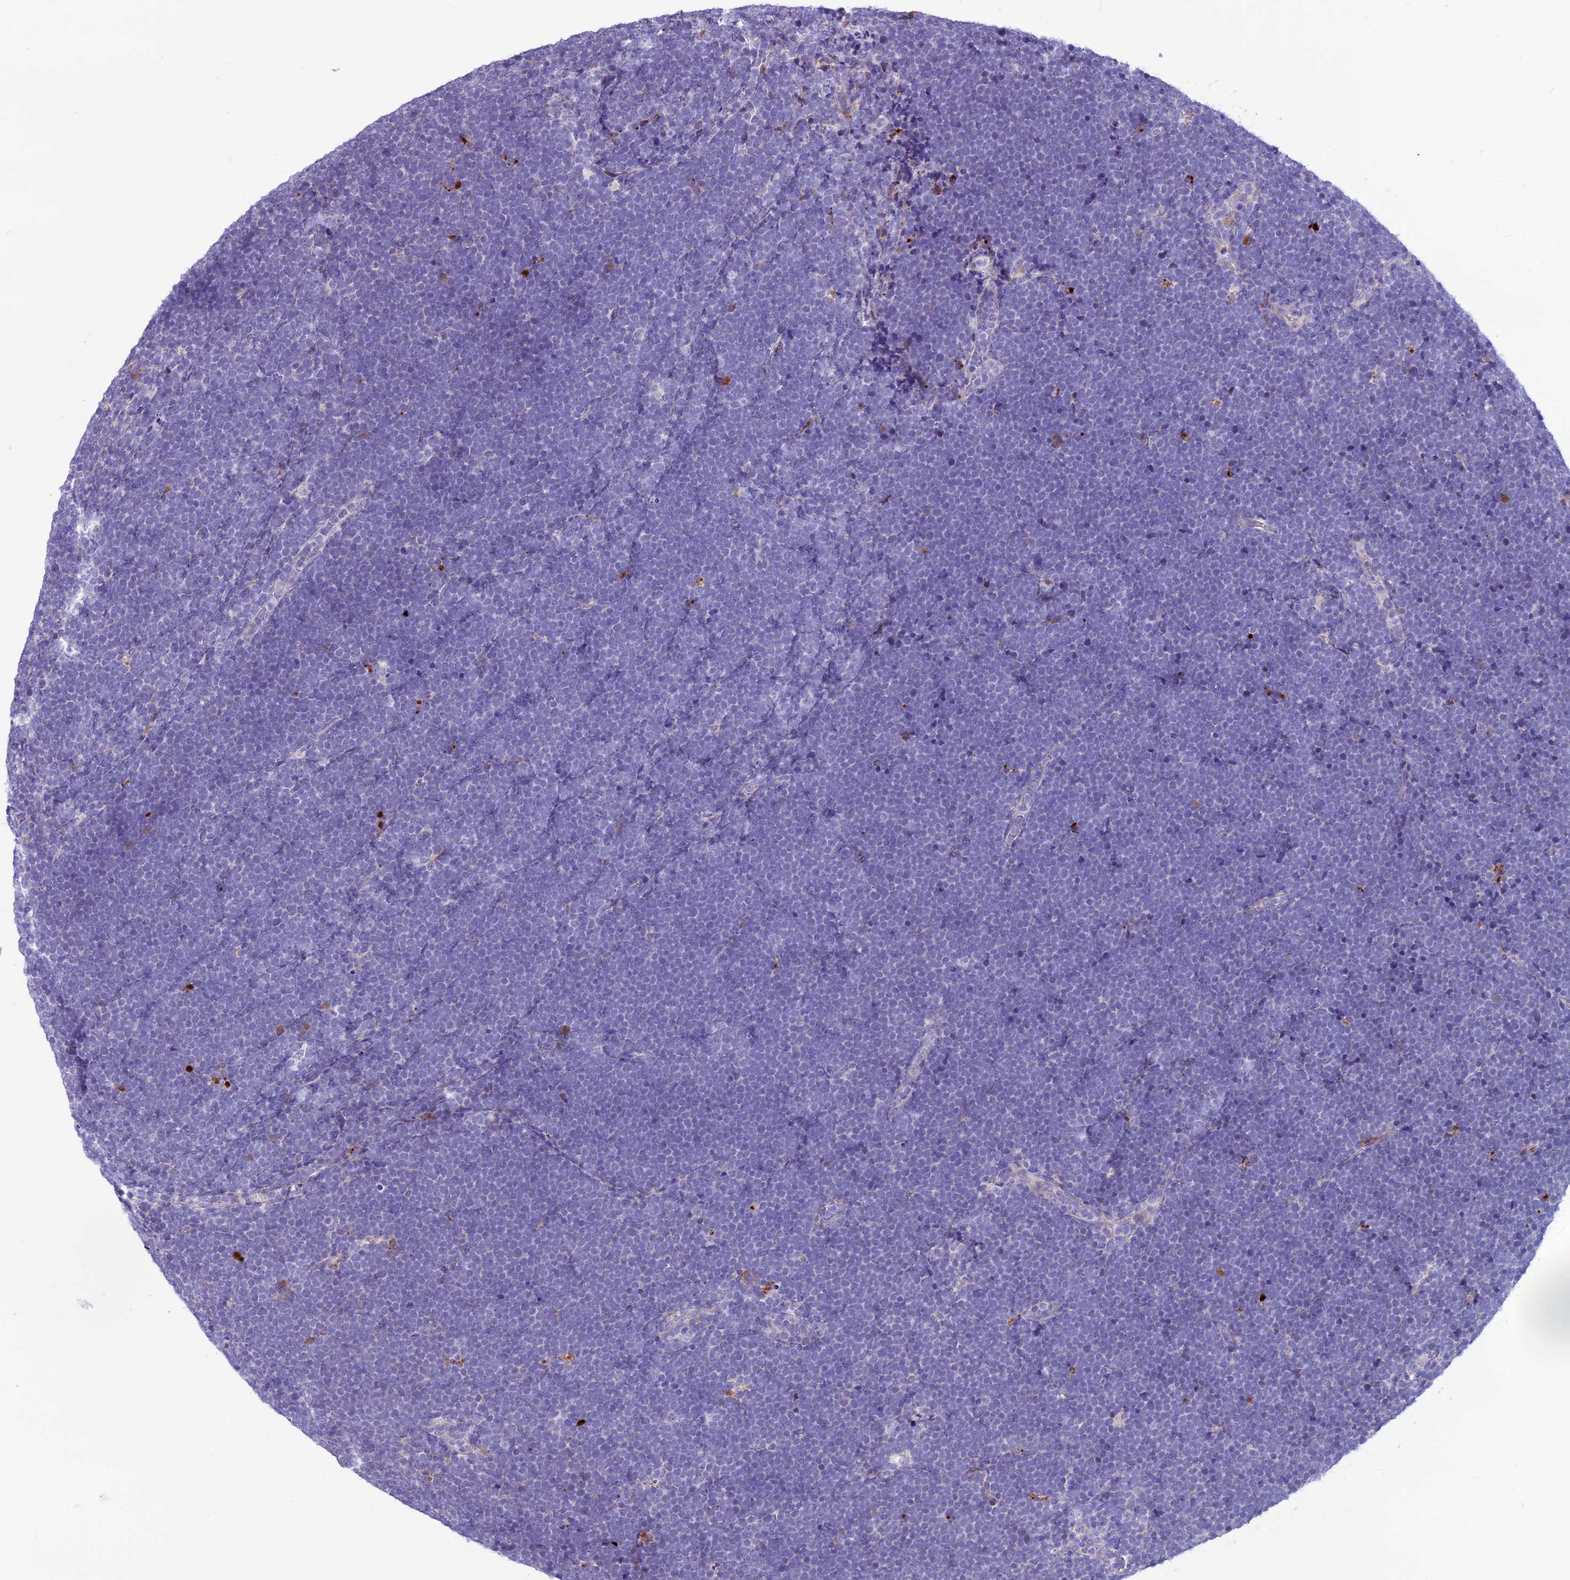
{"staining": {"intensity": "negative", "quantity": "none", "location": "none"}, "tissue": "lymphoma", "cell_type": "Tumor cells", "image_type": "cancer", "snomed": [{"axis": "morphology", "description": "Malignant lymphoma, non-Hodgkin's type, High grade"}, {"axis": "topography", "description": "Lymph node"}], "caption": "High-grade malignant lymphoma, non-Hodgkin's type stained for a protein using immunohistochemistry (IHC) shows no expression tumor cells.", "gene": "THRSP", "patient": {"sex": "male", "age": 13}}